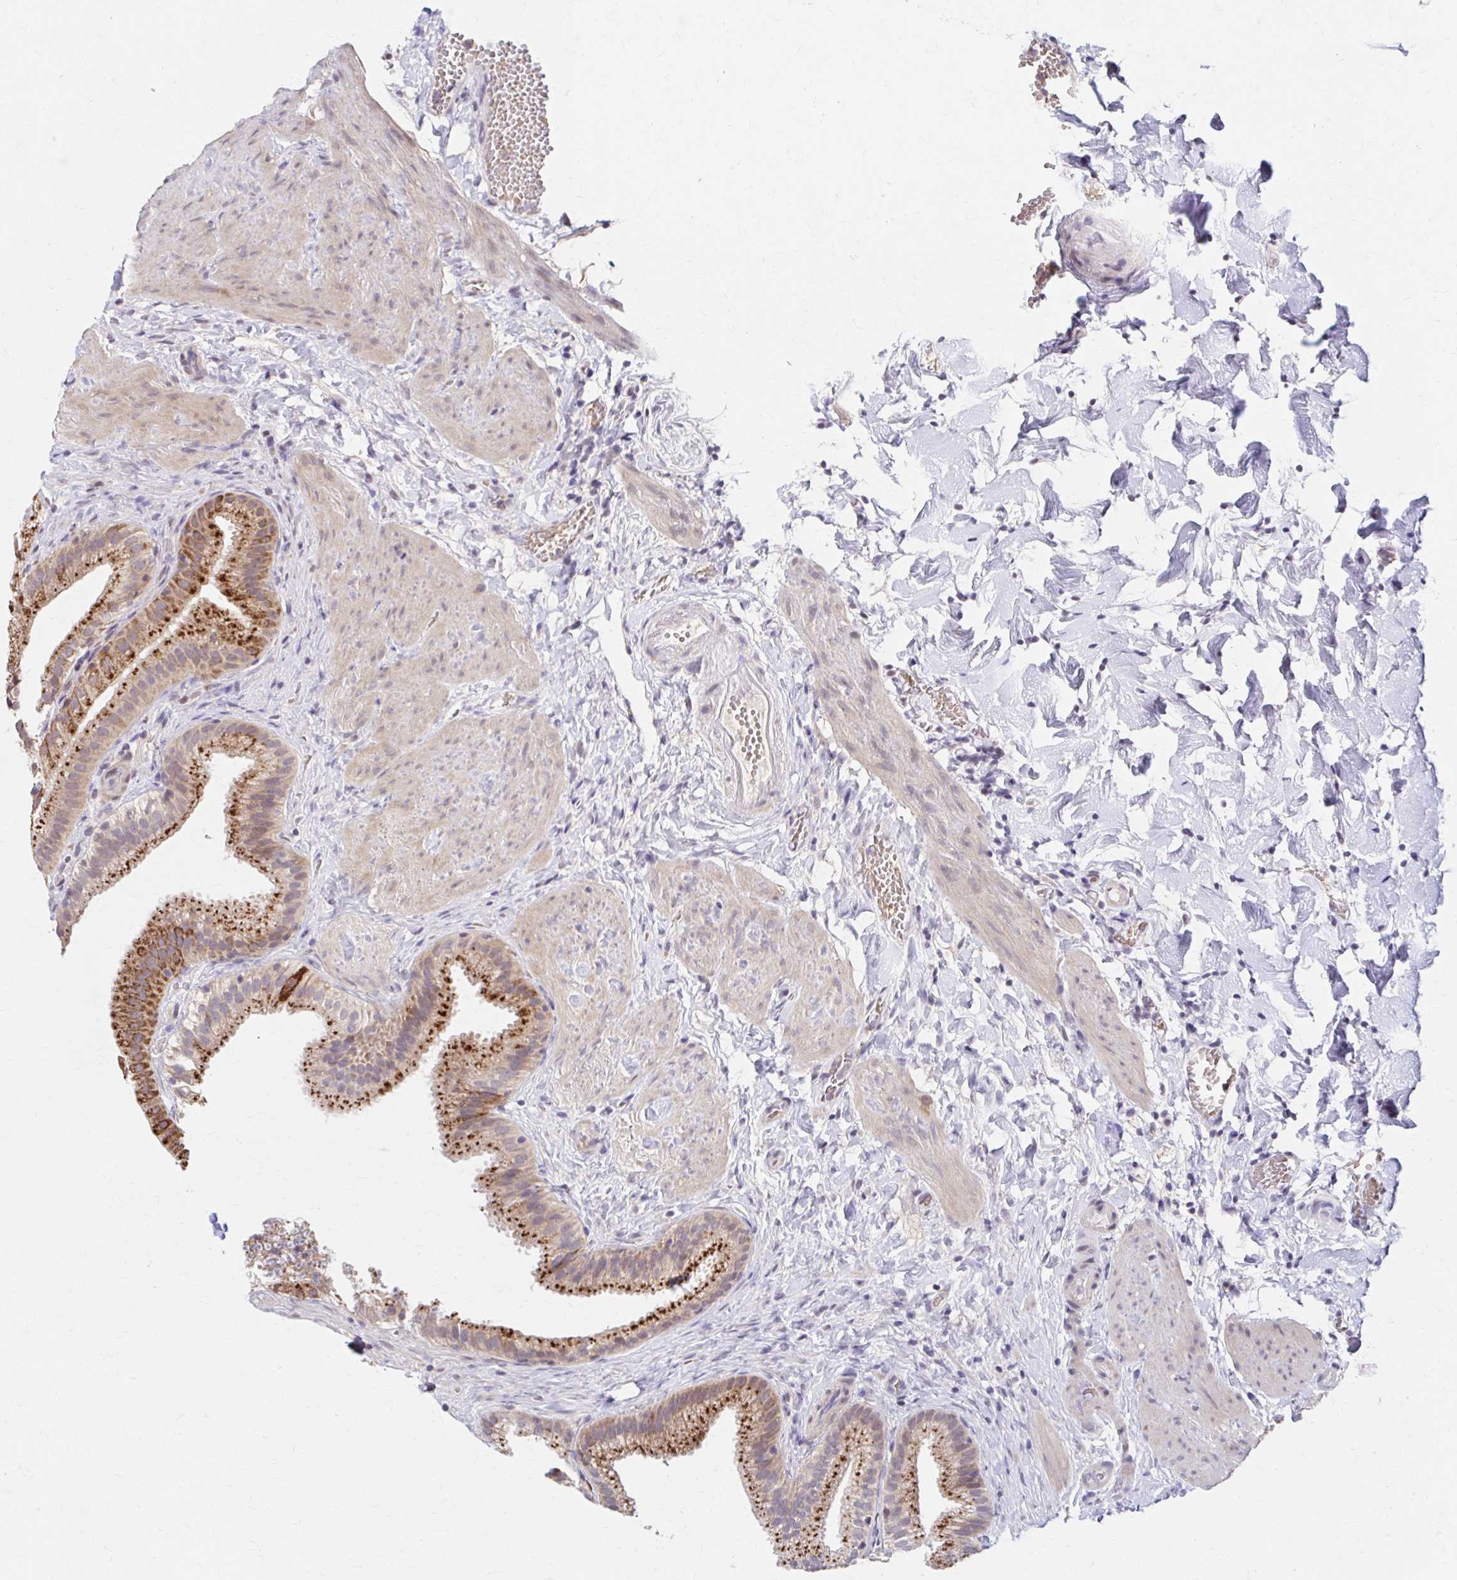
{"staining": {"intensity": "strong", "quantity": ">75%", "location": "cytoplasmic/membranous"}, "tissue": "gallbladder", "cell_type": "Glandular cells", "image_type": "normal", "snomed": [{"axis": "morphology", "description": "Normal tissue, NOS"}, {"axis": "topography", "description": "Gallbladder"}], "caption": "Immunohistochemical staining of unremarkable gallbladder displays >75% levels of strong cytoplasmic/membranous protein staining in about >75% of glandular cells.", "gene": "HMGCS2", "patient": {"sex": "female", "age": 63}}